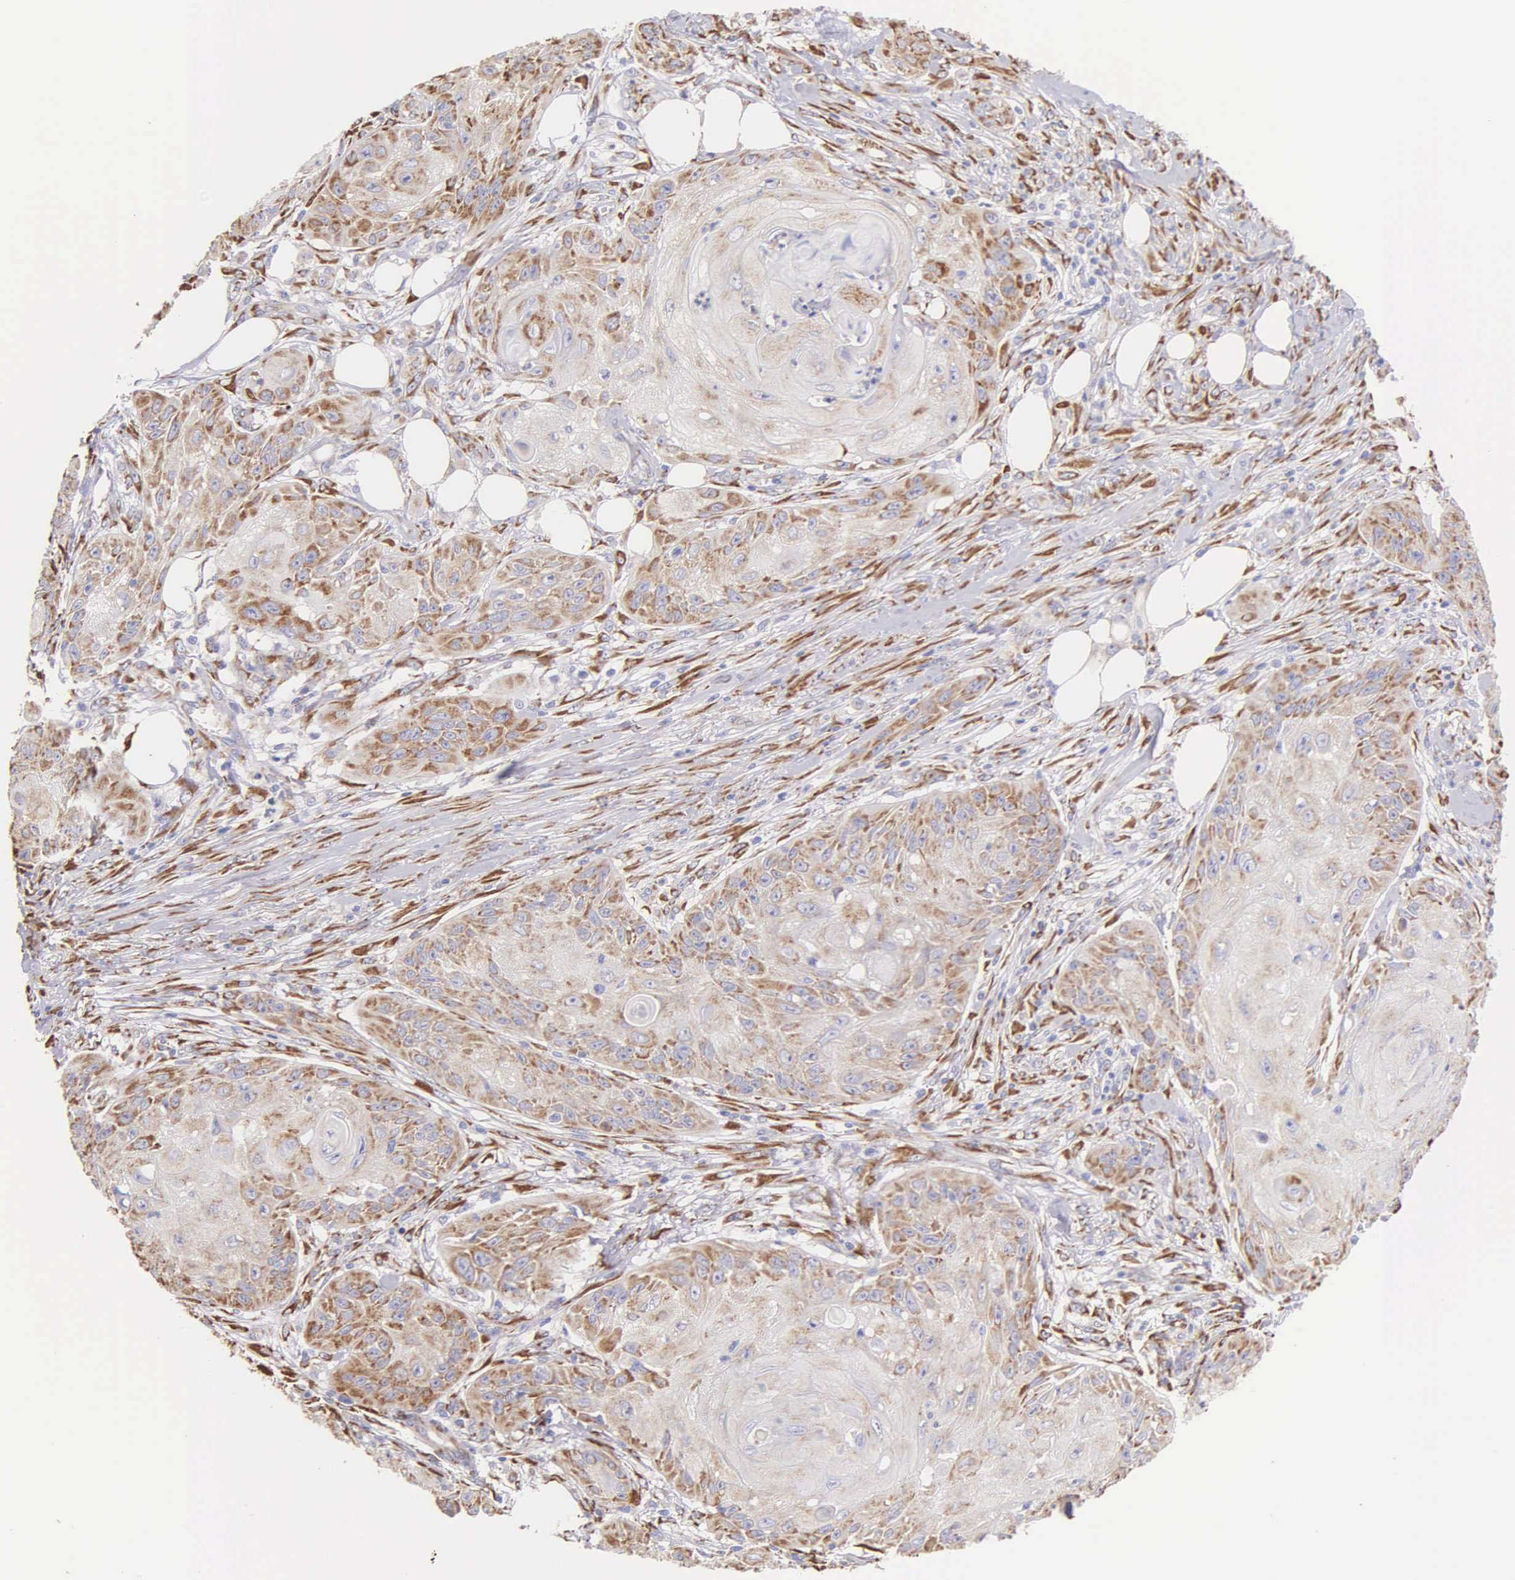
{"staining": {"intensity": "moderate", "quantity": ">75%", "location": "cytoplasmic/membranous"}, "tissue": "skin cancer", "cell_type": "Tumor cells", "image_type": "cancer", "snomed": [{"axis": "morphology", "description": "Squamous cell carcinoma, NOS"}, {"axis": "topography", "description": "Skin"}], "caption": "Human skin cancer (squamous cell carcinoma) stained with a brown dye shows moderate cytoplasmic/membranous positive staining in approximately >75% of tumor cells.", "gene": "CKAP4", "patient": {"sex": "female", "age": 88}}